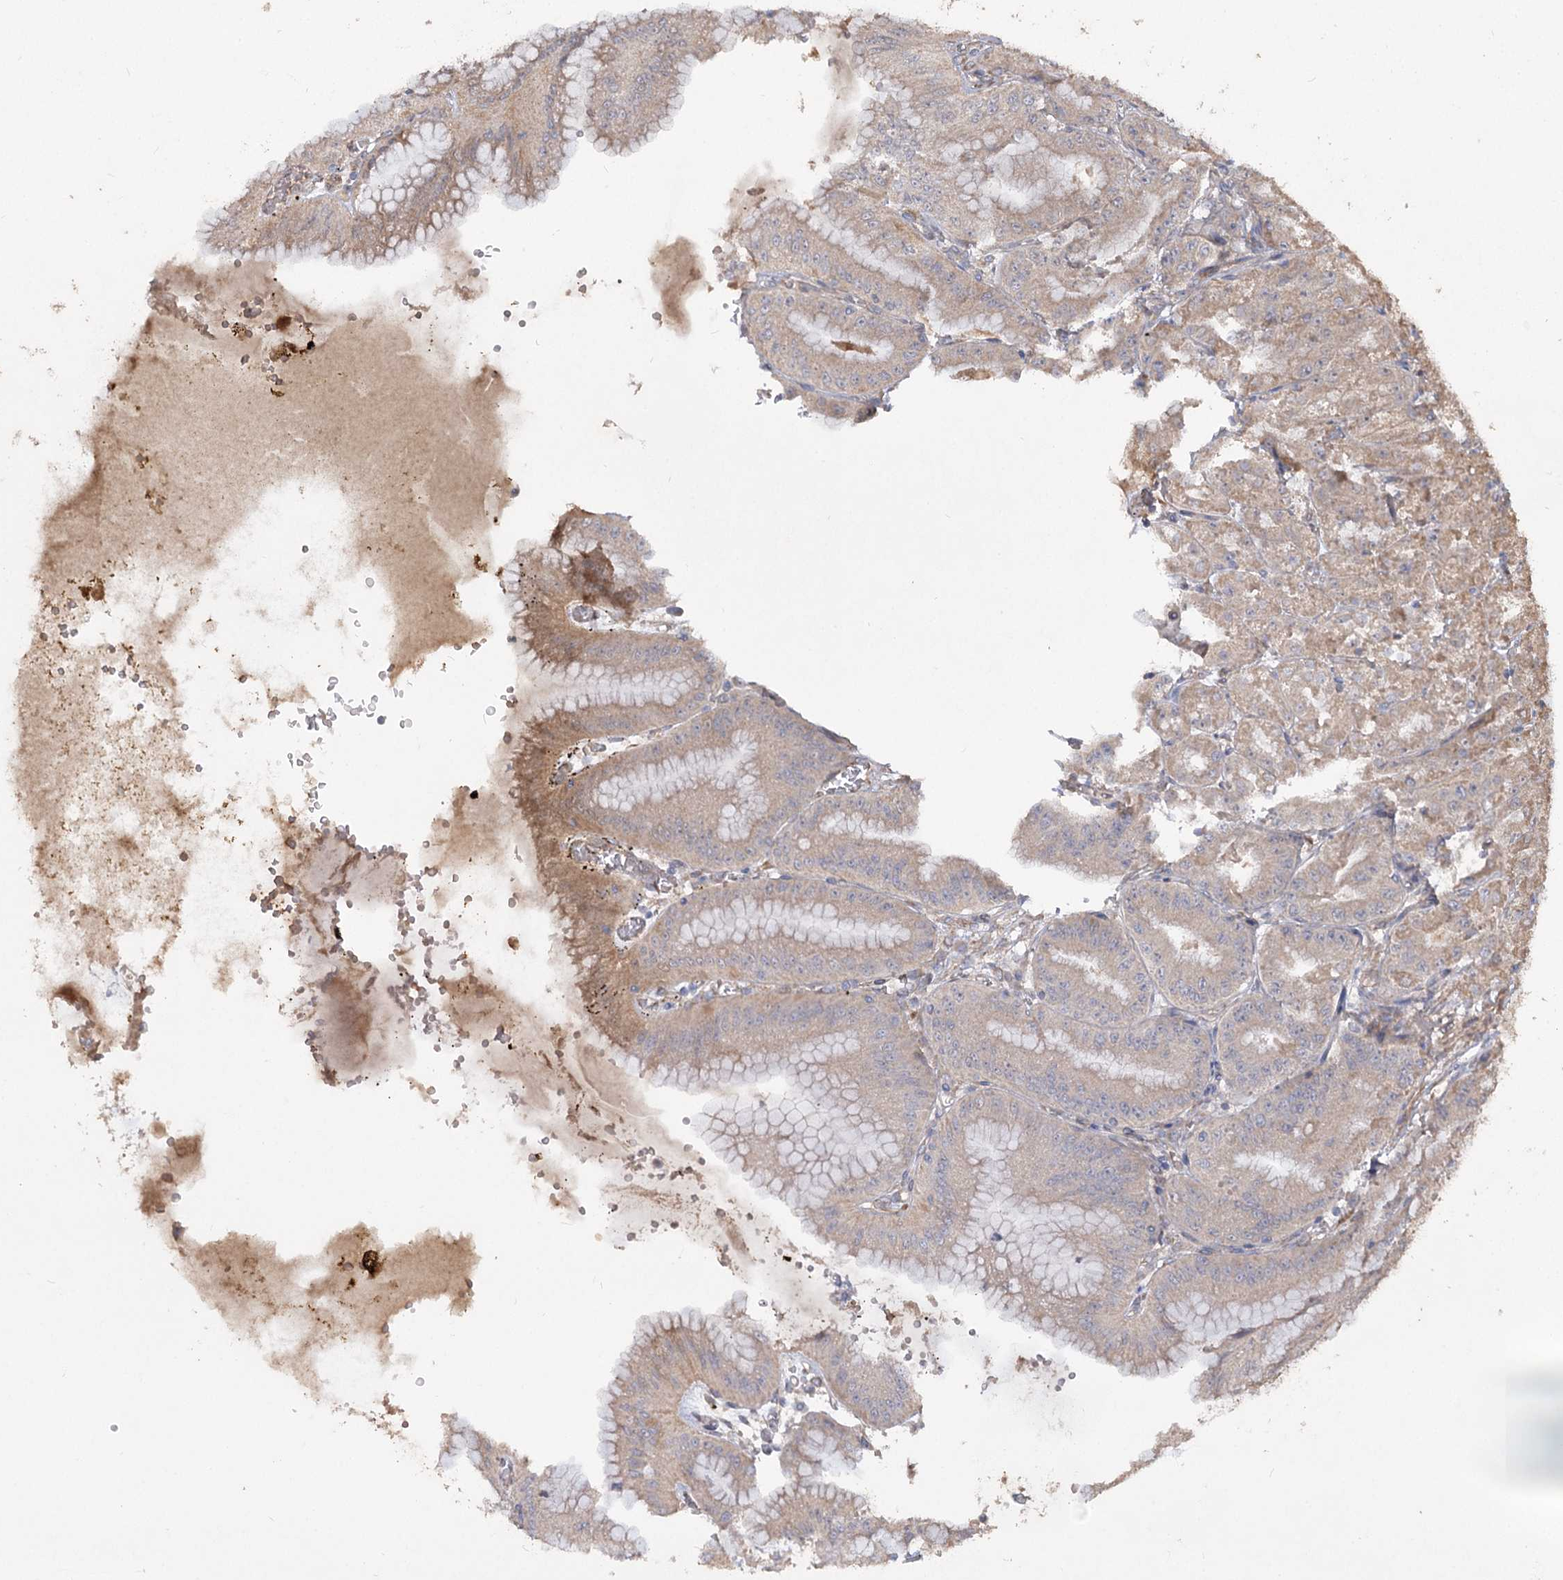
{"staining": {"intensity": "moderate", "quantity": ">75%", "location": "cytoplasmic/membranous"}, "tissue": "stomach", "cell_type": "Glandular cells", "image_type": "normal", "snomed": [{"axis": "morphology", "description": "Normal tissue, NOS"}, {"axis": "topography", "description": "Stomach, upper"}, {"axis": "topography", "description": "Stomach, lower"}], "caption": "Glandular cells display medium levels of moderate cytoplasmic/membranous positivity in approximately >75% of cells in benign human stomach.", "gene": "RIN2", "patient": {"sex": "male", "age": 71}}